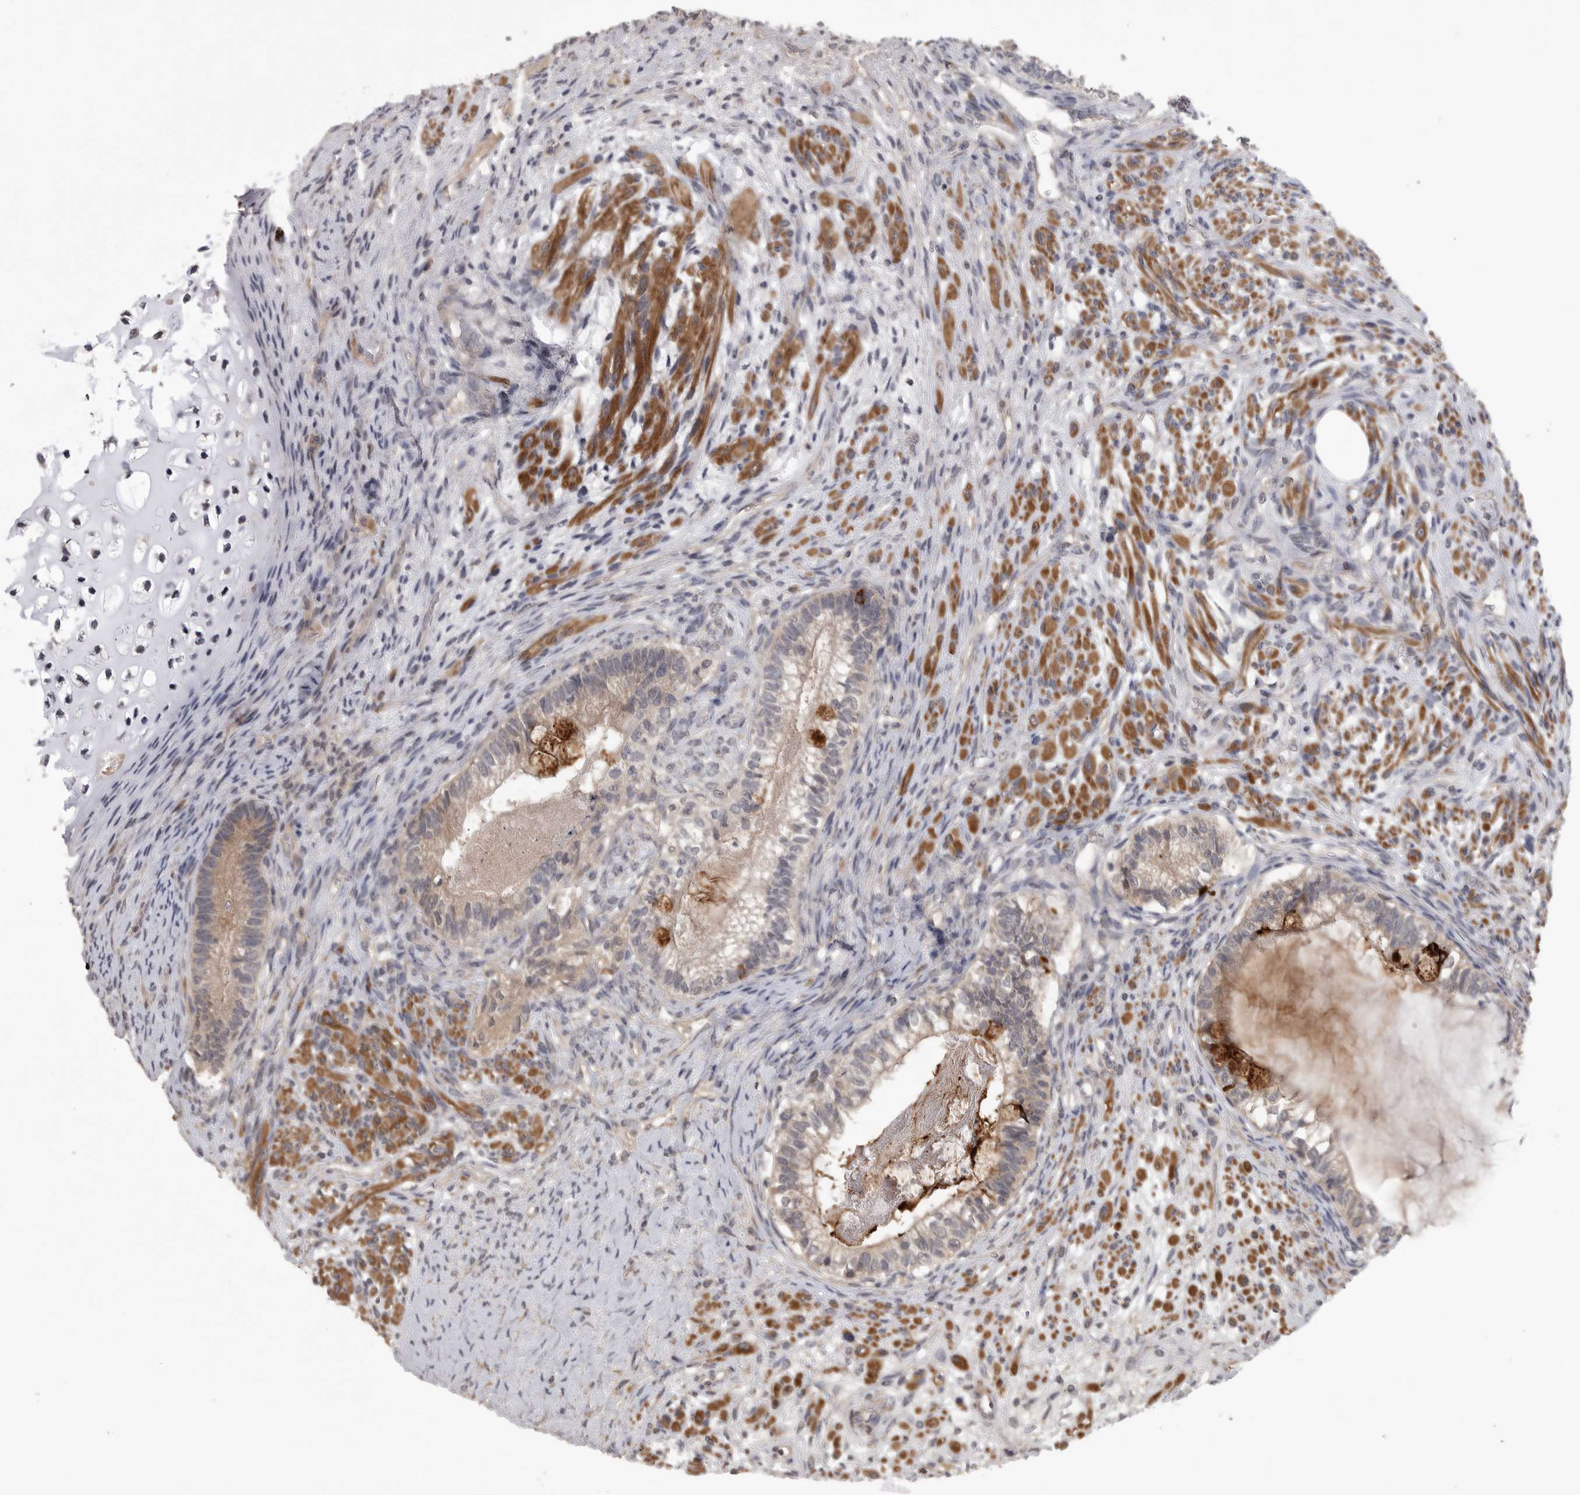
{"staining": {"intensity": "weak", "quantity": "25%-75%", "location": "cytoplasmic/membranous"}, "tissue": "testis cancer", "cell_type": "Tumor cells", "image_type": "cancer", "snomed": [{"axis": "morphology", "description": "Seminoma, NOS"}, {"axis": "morphology", "description": "Carcinoma, Embryonal, NOS"}, {"axis": "topography", "description": "Testis"}], "caption": "Protein analysis of testis seminoma tissue demonstrates weak cytoplasmic/membranous positivity in approximately 25%-75% of tumor cells.", "gene": "ZNF114", "patient": {"sex": "male", "age": 28}}